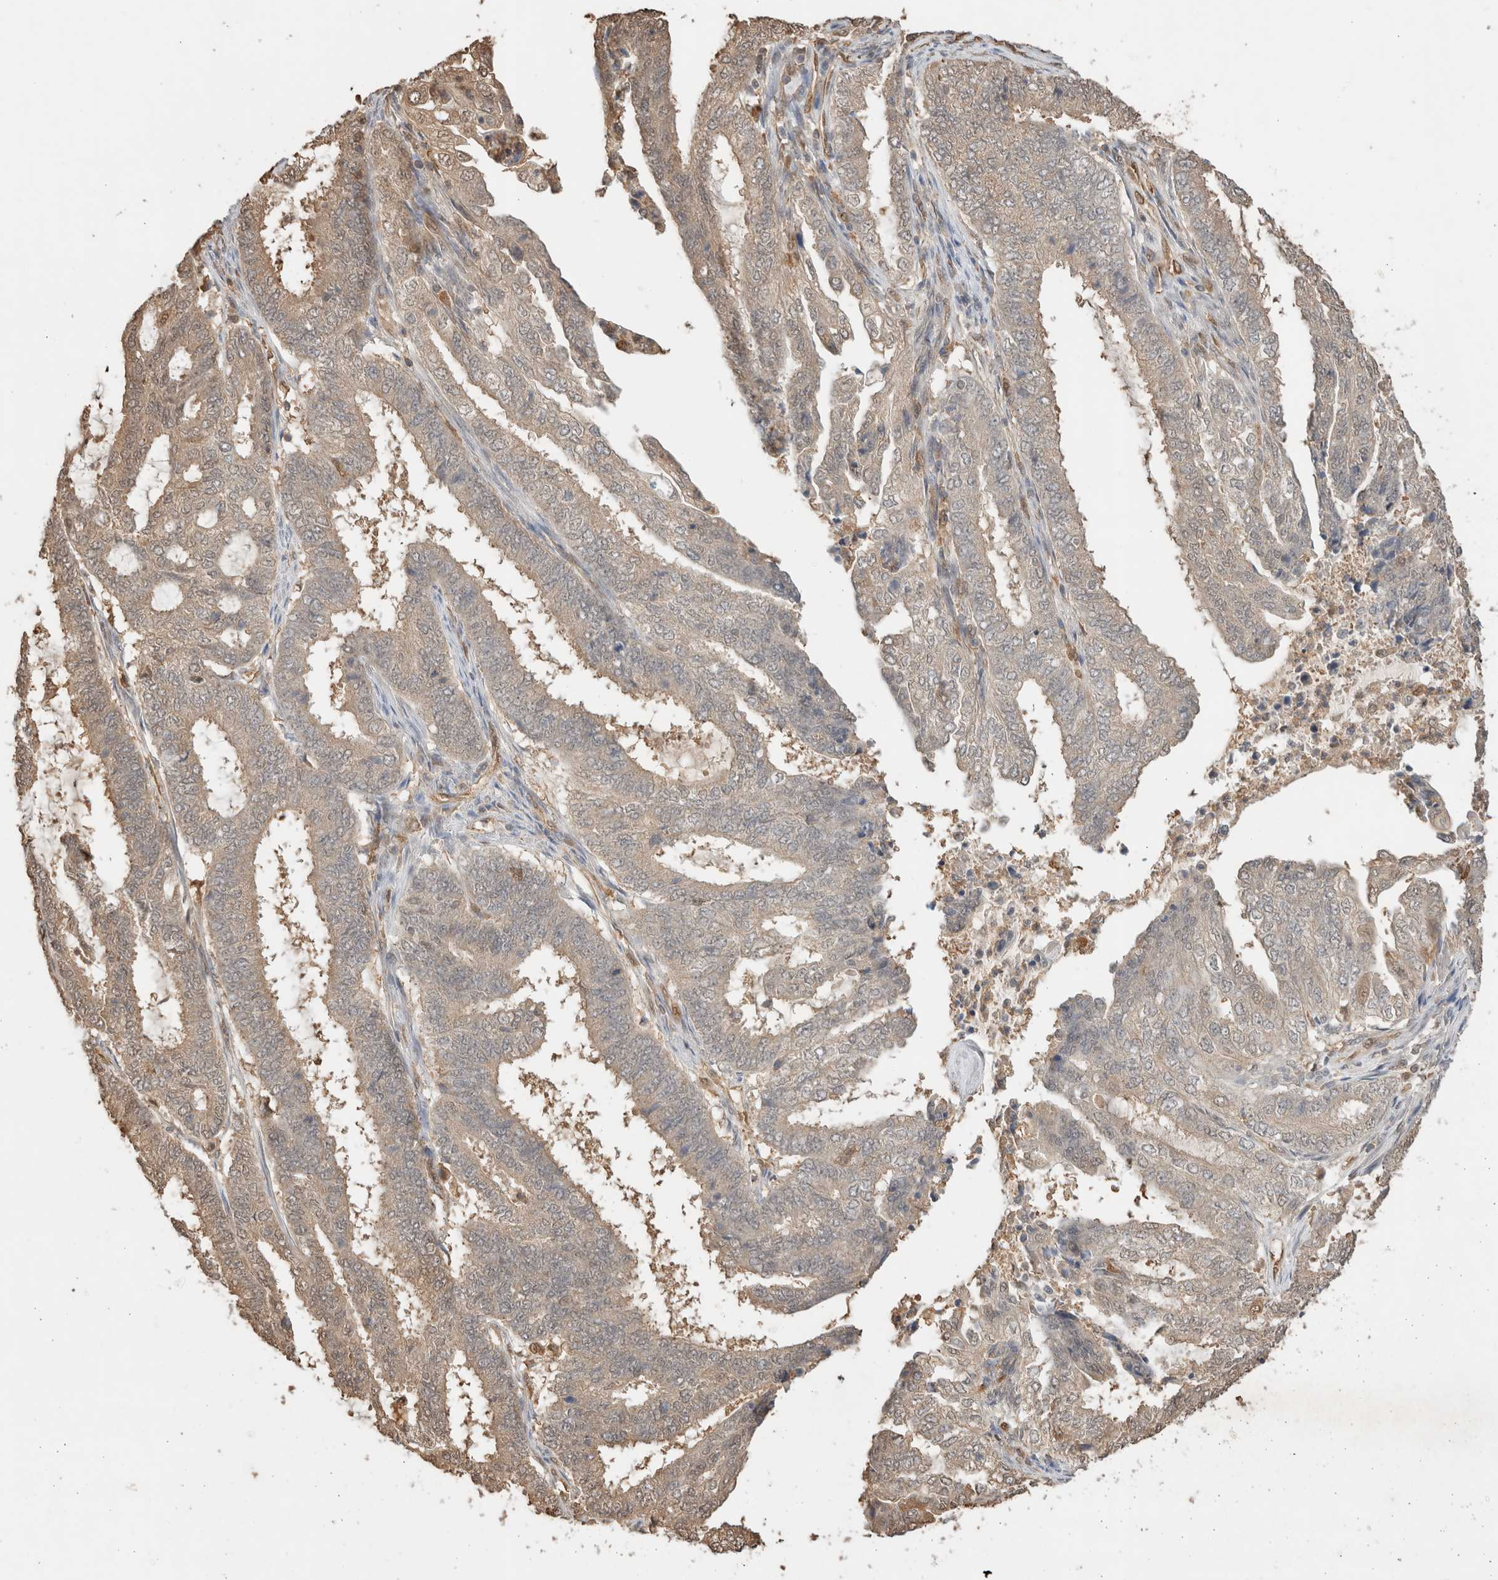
{"staining": {"intensity": "weak", "quantity": "25%-75%", "location": "cytoplasmic/membranous"}, "tissue": "endometrial cancer", "cell_type": "Tumor cells", "image_type": "cancer", "snomed": [{"axis": "morphology", "description": "Adenocarcinoma, NOS"}, {"axis": "topography", "description": "Endometrium"}], "caption": "Tumor cells reveal weak cytoplasmic/membranous expression in about 25%-75% of cells in endometrial cancer (adenocarcinoma).", "gene": "YWHAH", "patient": {"sex": "female", "age": 51}}